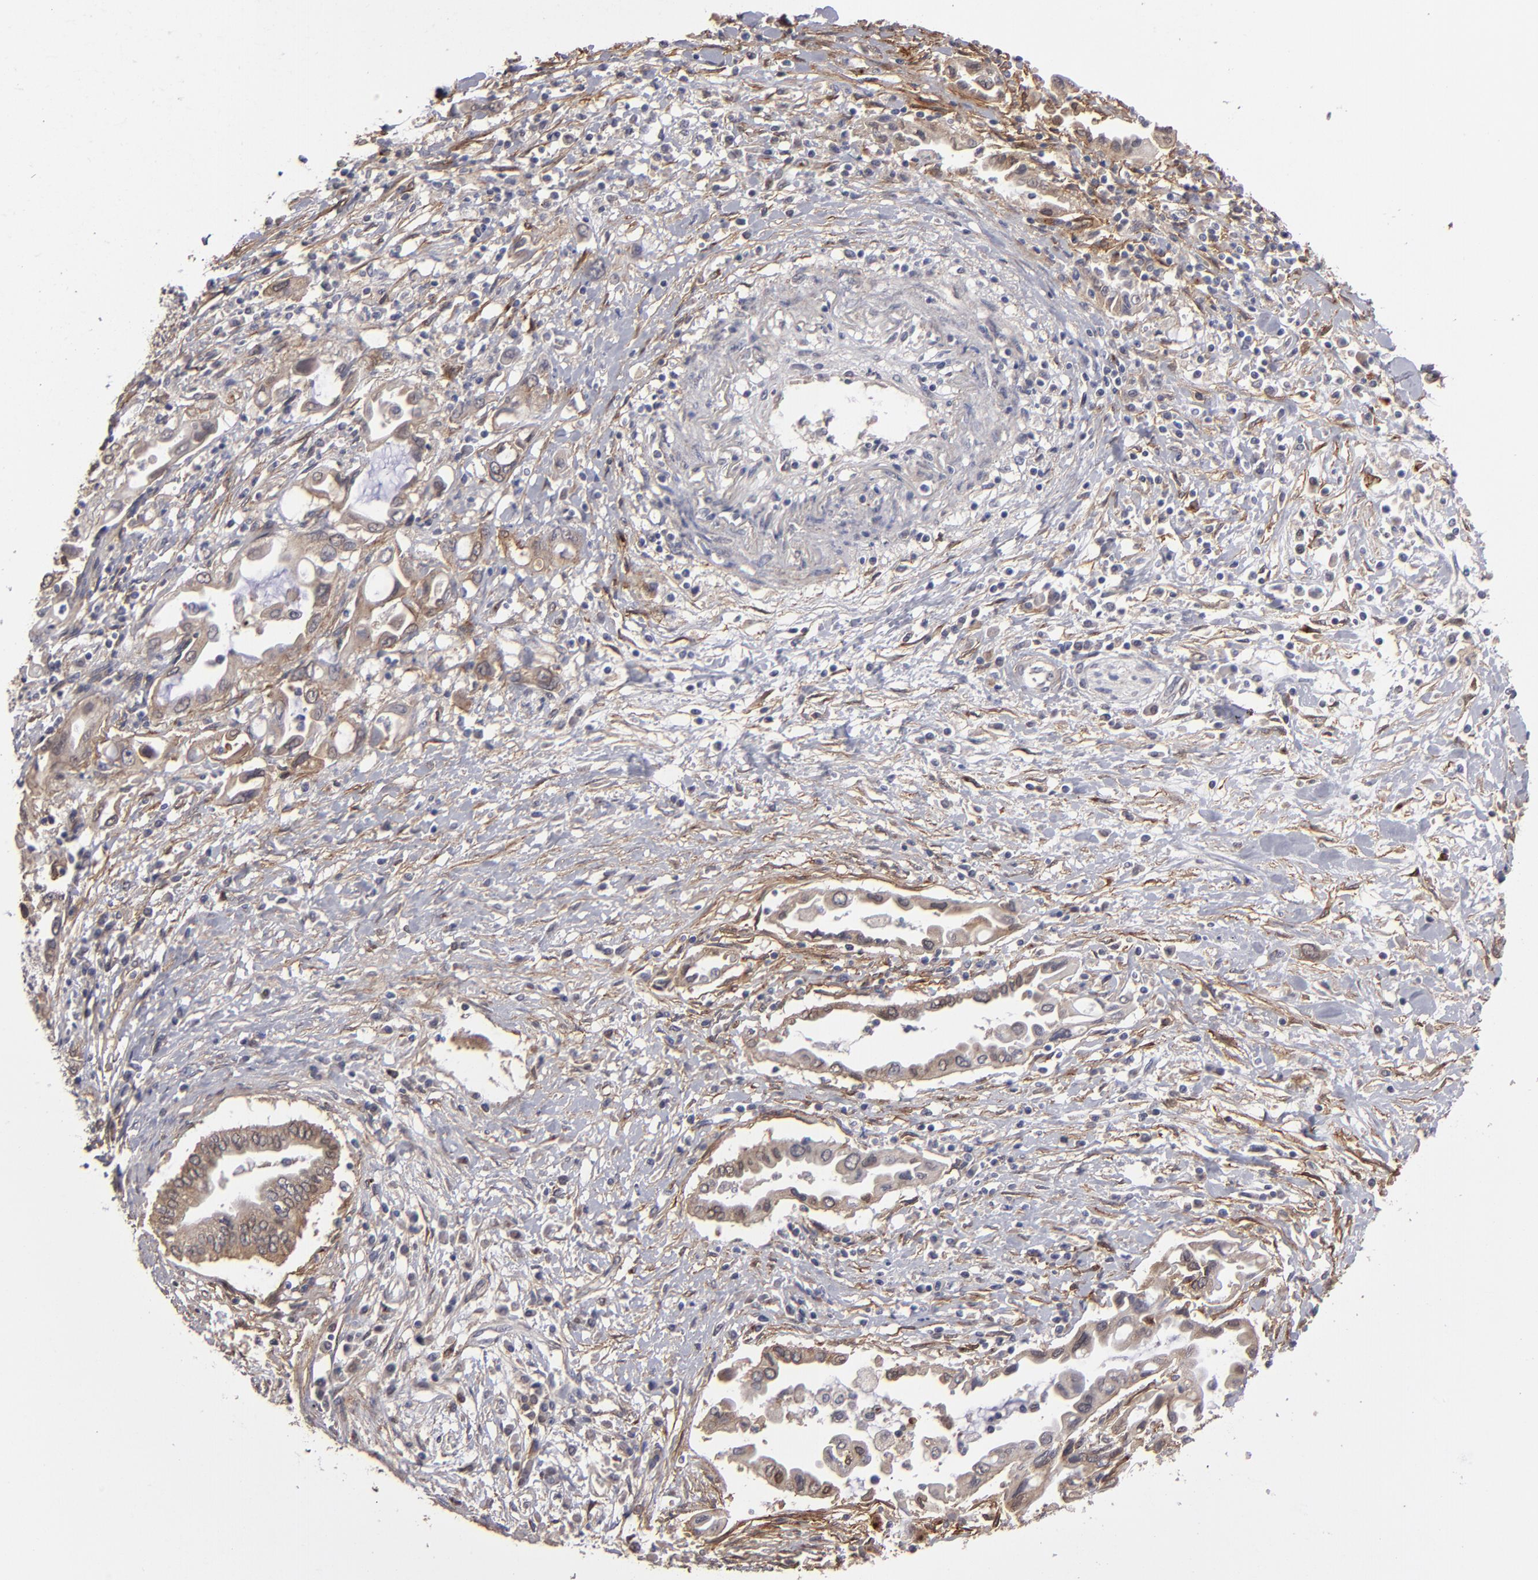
{"staining": {"intensity": "weak", "quantity": "<25%", "location": "cytoplasmic/membranous"}, "tissue": "pancreatic cancer", "cell_type": "Tumor cells", "image_type": "cancer", "snomed": [{"axis": "morphology", "description": "Adenocarcinoma, NOS"}, {"axis": "topography", "description": "Pancreas"}], "caption": "Immunohistochemistry (IHC) image of human pancreatic adenocarcinoma stained for a protein (brown), which displays no positivity in tumor cells.", "gene": "ITGB5", "patient": {"sex": "female", "age": 57}}